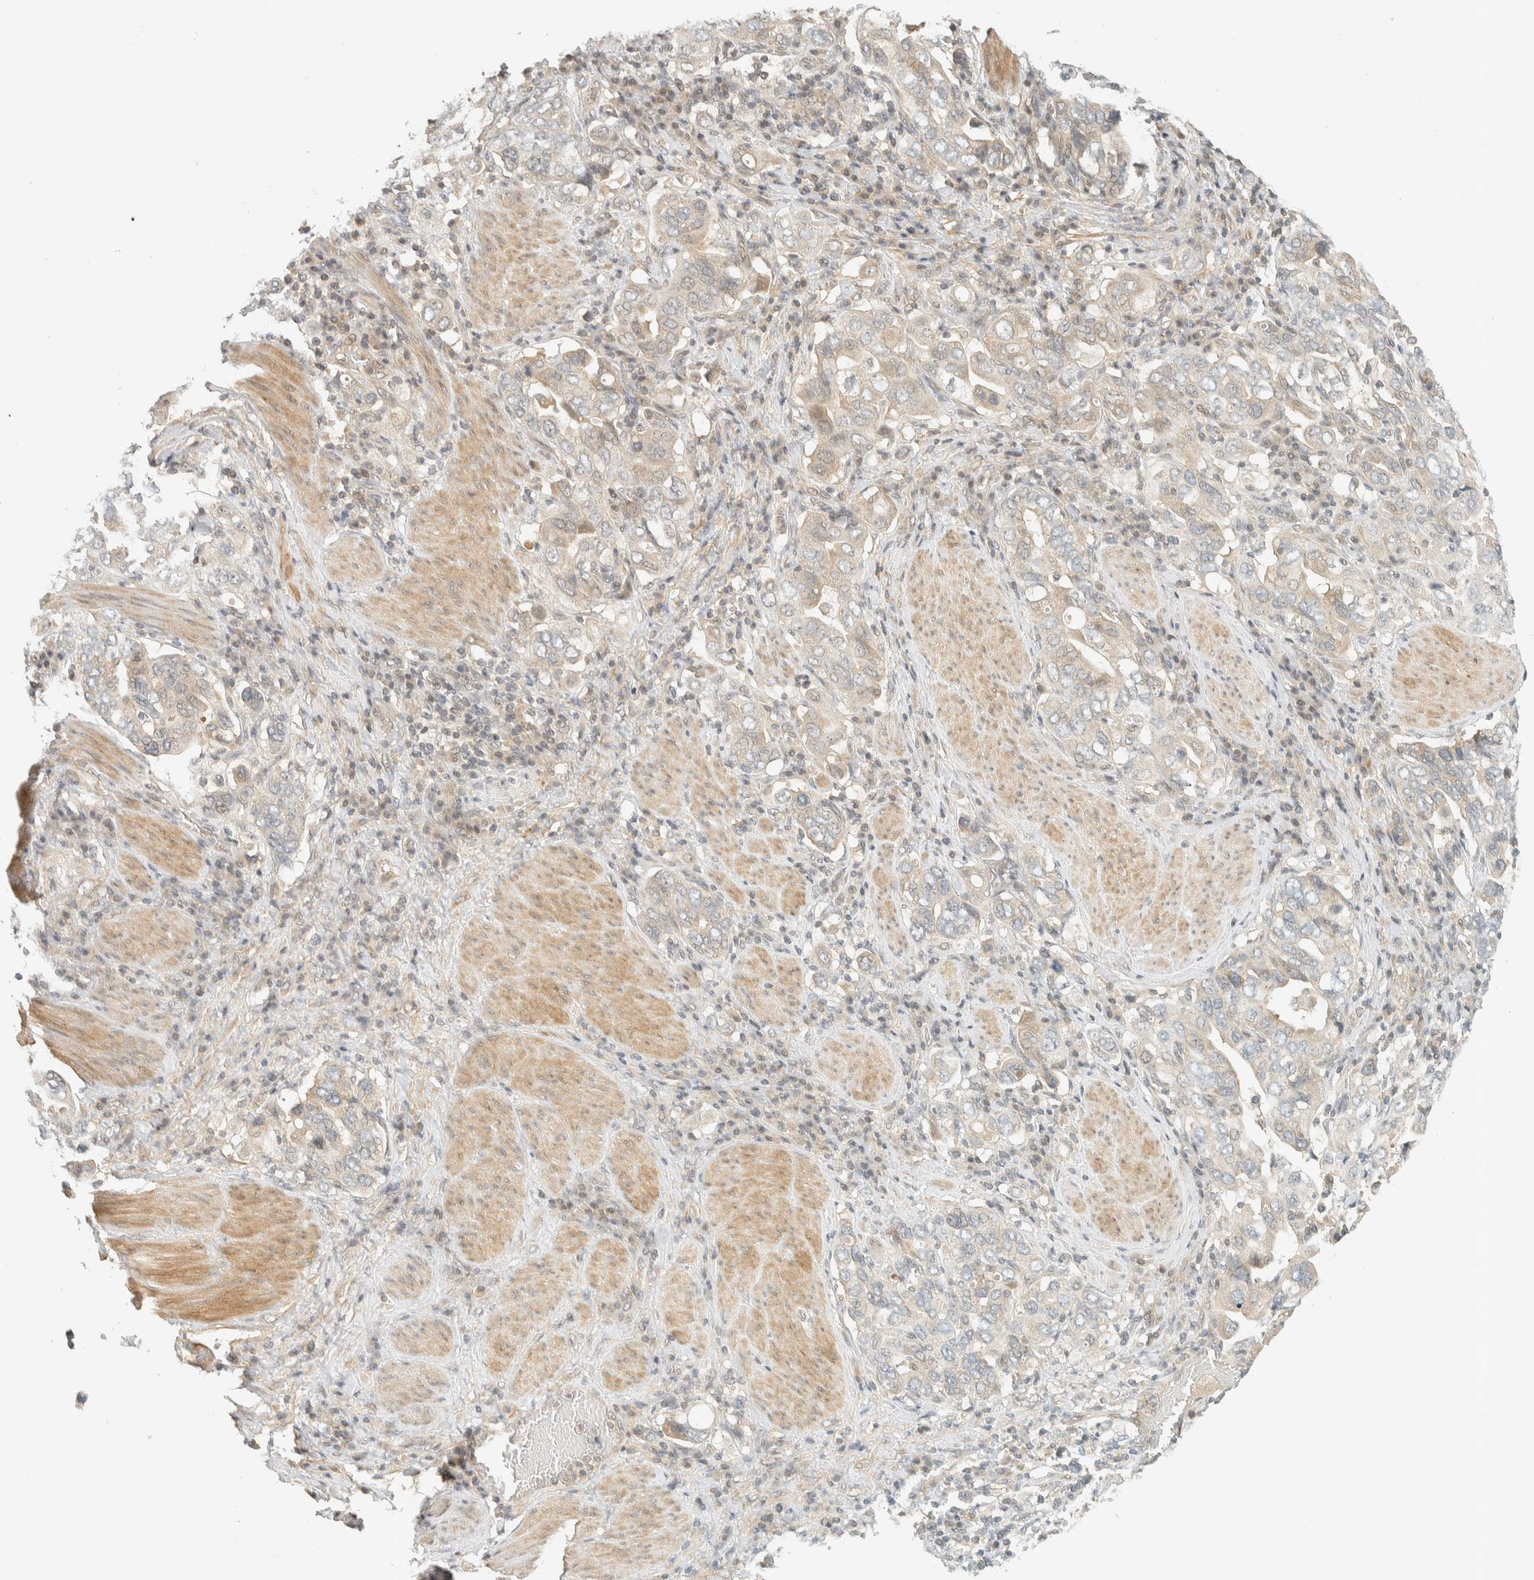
{"staining": {"intensity": "weak", "quantity": "<25%", "location": "cytoplasmic/membranous"}, "tissue": "stomach cancer", "cell_type": "Tumor cells", "image_type": "cancer", "snomed": [{"axis": "morphology", "description": "Adenocarcinoma, NOS"}, {"axis": "topography", "description": "Stomach, upper"}], "caption": "High power microscopy micrograph of an immunohistochemistry (IHC) photomicrograph of adenocarcinoma (stomach), revealing no significant positivity in tumor cells. (DAB IHC, high magnification).", "gene": "KIFAP3", "patient": {"sex": "male", "age": 62}}